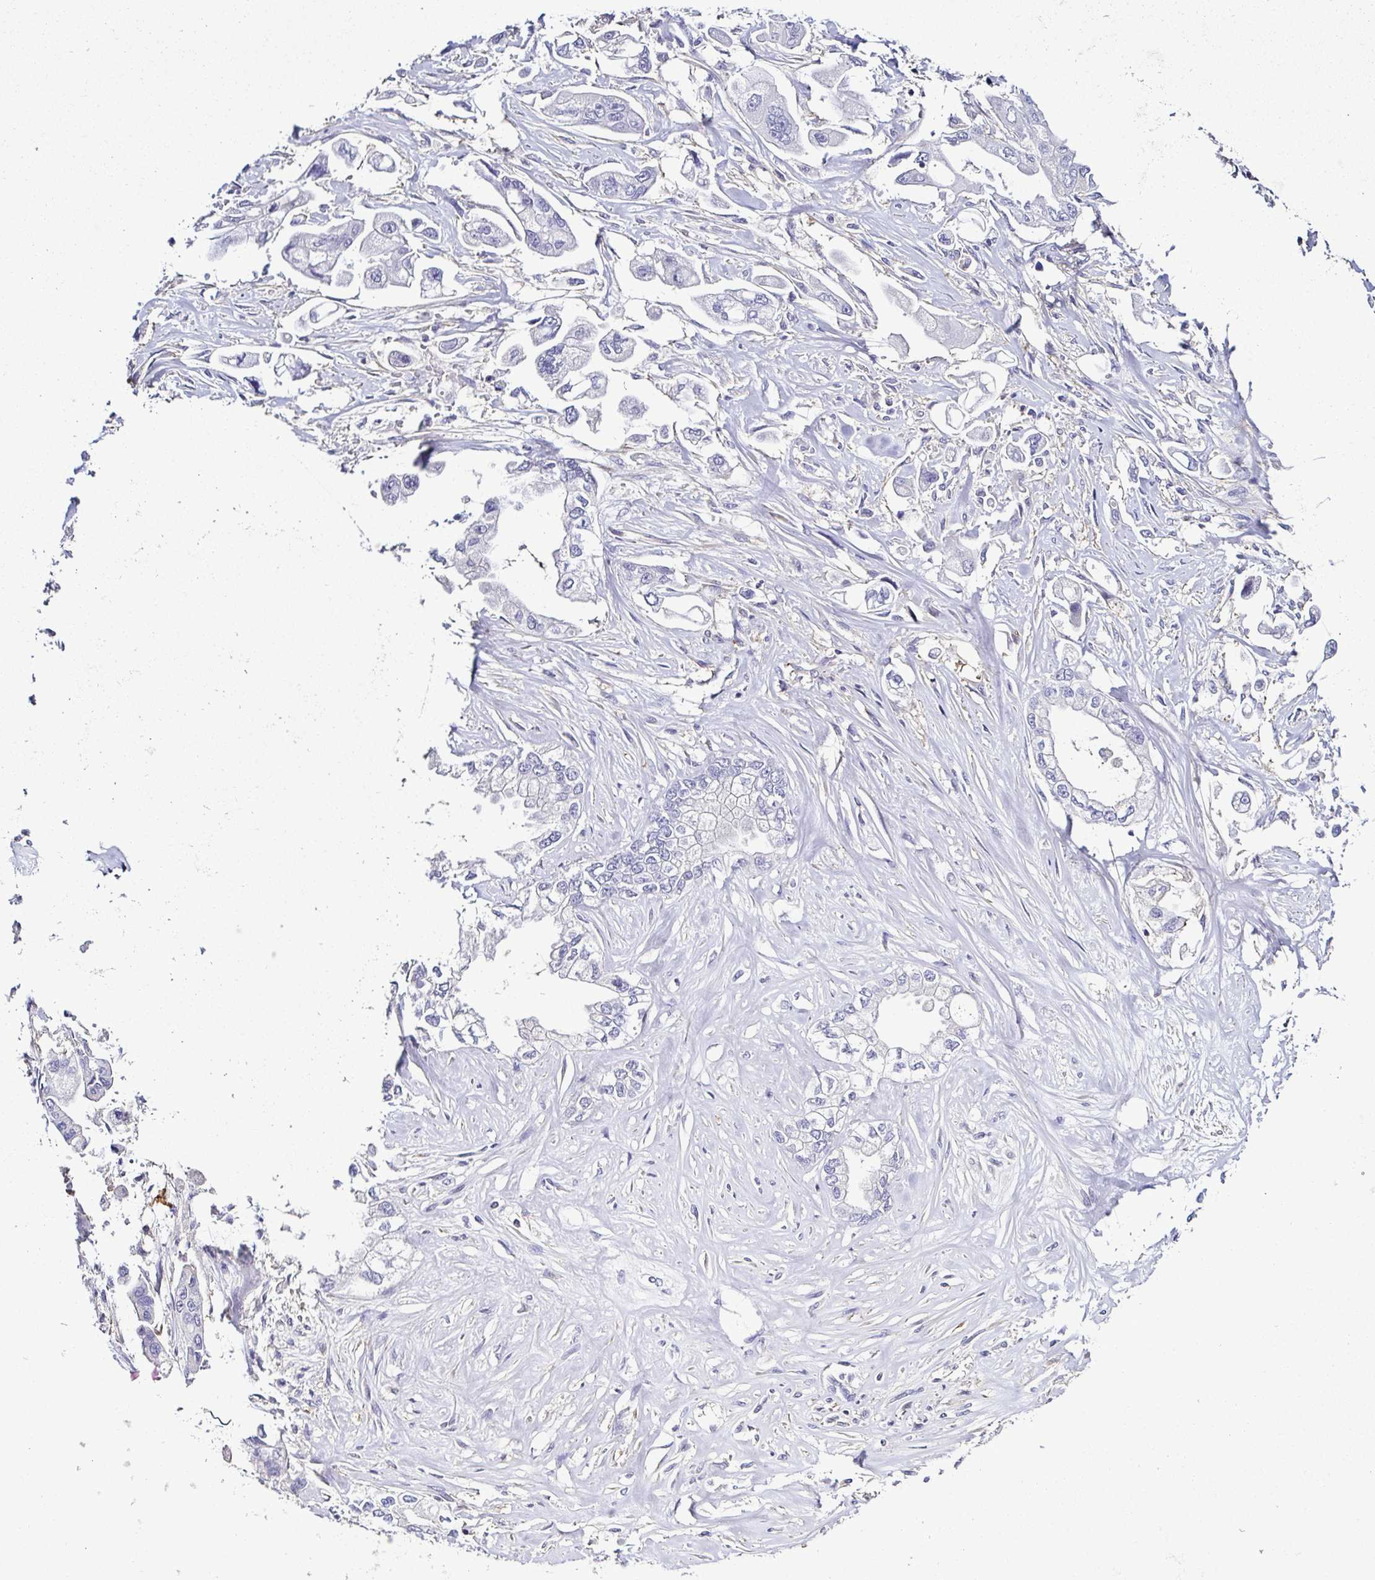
{"staining": {"intensity": "negative", "quantity": "none", "location": "none"}, "tissue": "stomach cancer", "cell_type": "Tumor cells", "image_type": "cancer", "snomed": [{"axis": "morphology", "description": "Adenocarcinoma, NOS"}, {"axis": "topography", "description": "Stomach"}], "caption": "The immunohistochemistry photomicrograph has no significant staining in tumor cells of stomach cancer tissue. (Immunohistochemistry (ihc), brightfield microscopy, high magnification).", "gene": "TNNT2", "patient": {"sex": "male", "age": 62}}